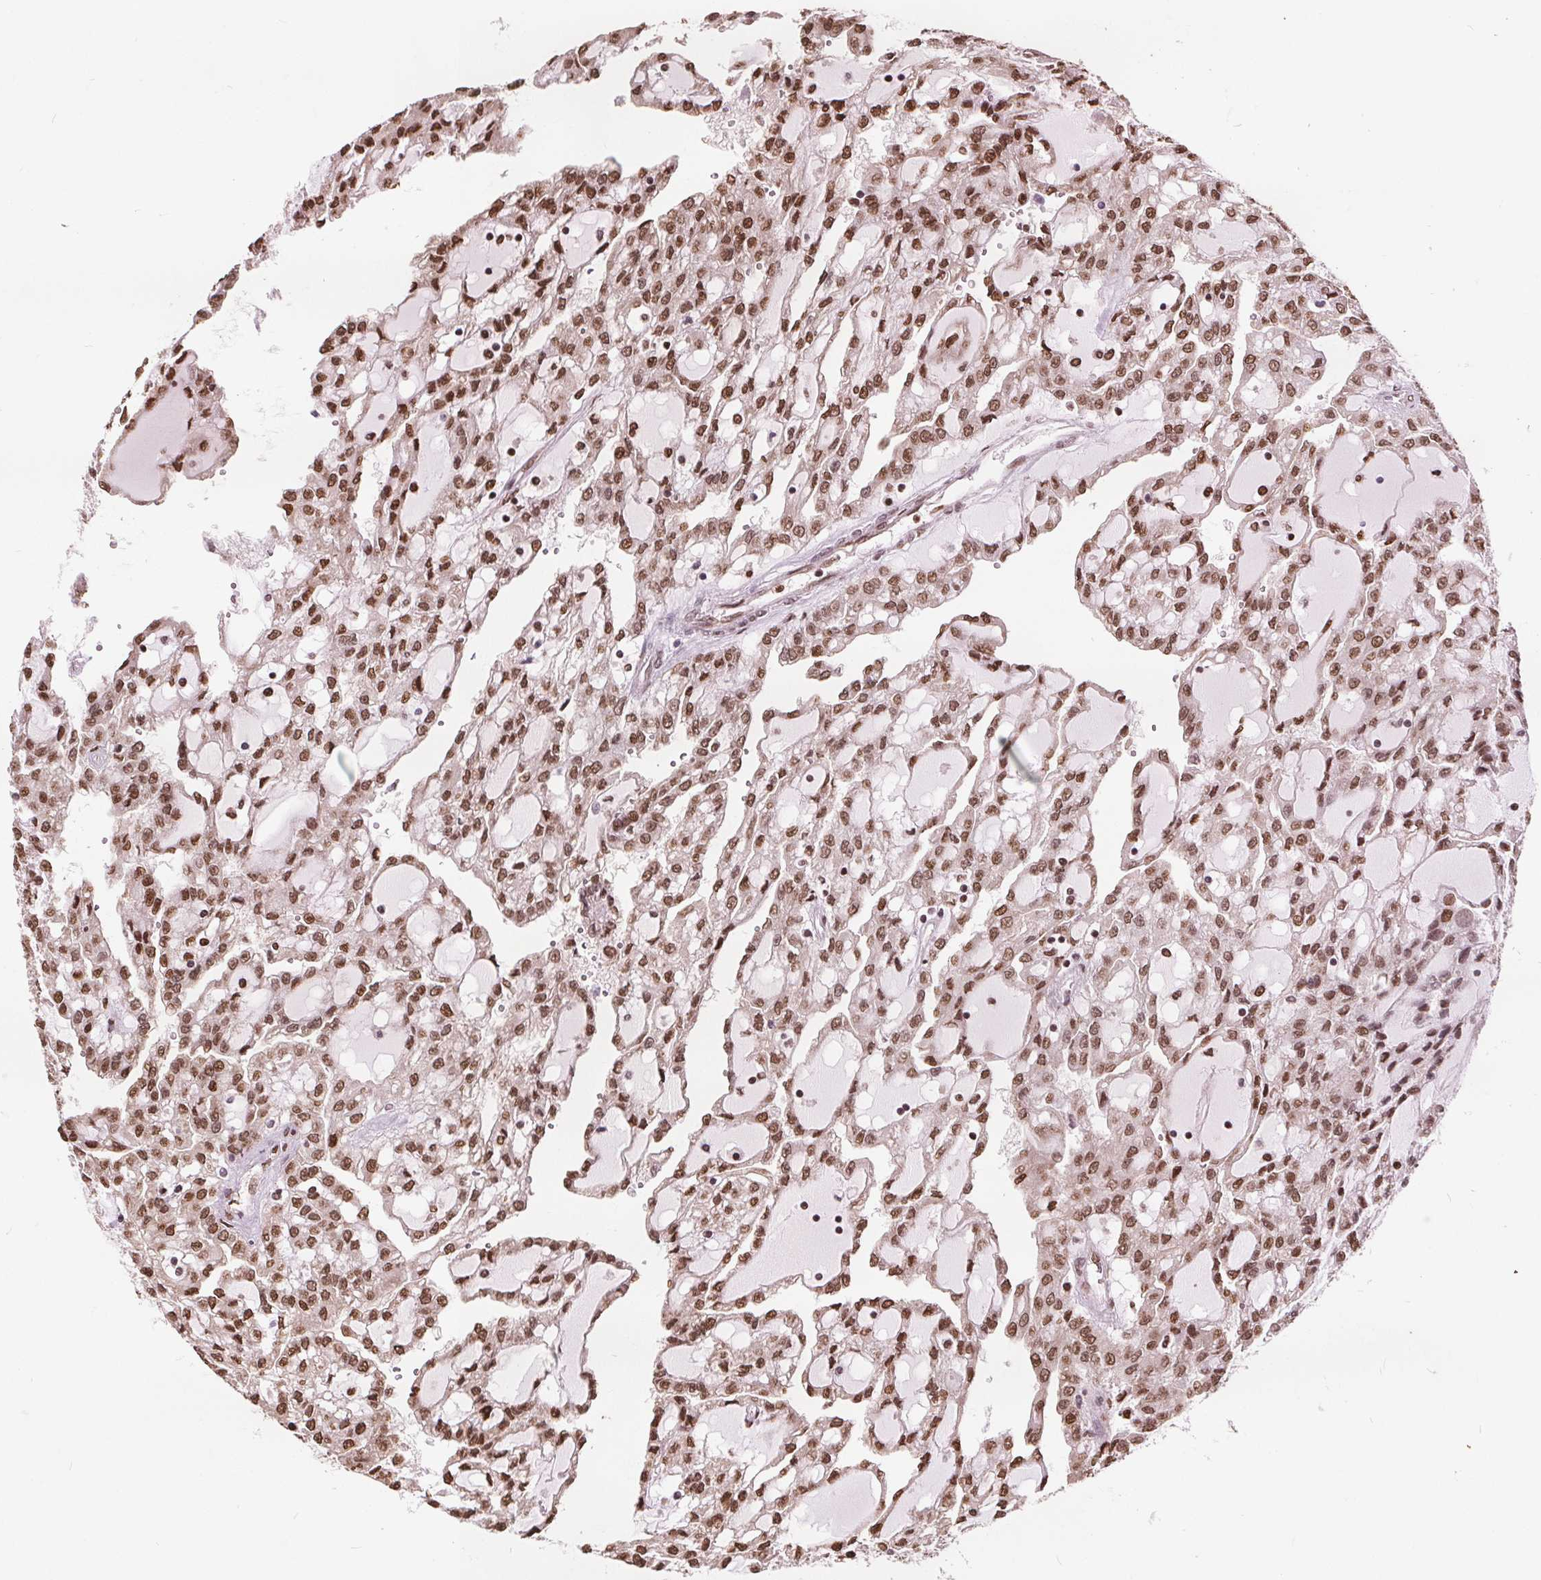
{"staining": {"intensity": "moderate", "quantity": ">75%", "location": "nuclear"}, "tissue": "renal cancer", "cell_type": "Tumor cells", "image_type": "cancer", "snomed": [{"axis": "morphology", "description": "Adenocarcinoma, NOS"}, {"axis": "topography", "description": "Kidney"}], "caption": "Immunohistochemistry (IHC) (DAB) staining of renal cancer (adenocarcinoma) displays moderate nuclear protein expression in approximately >75% of tumor cells.", "gene": "ISLR2", "patient": {"sex": "male", "age": 63}}